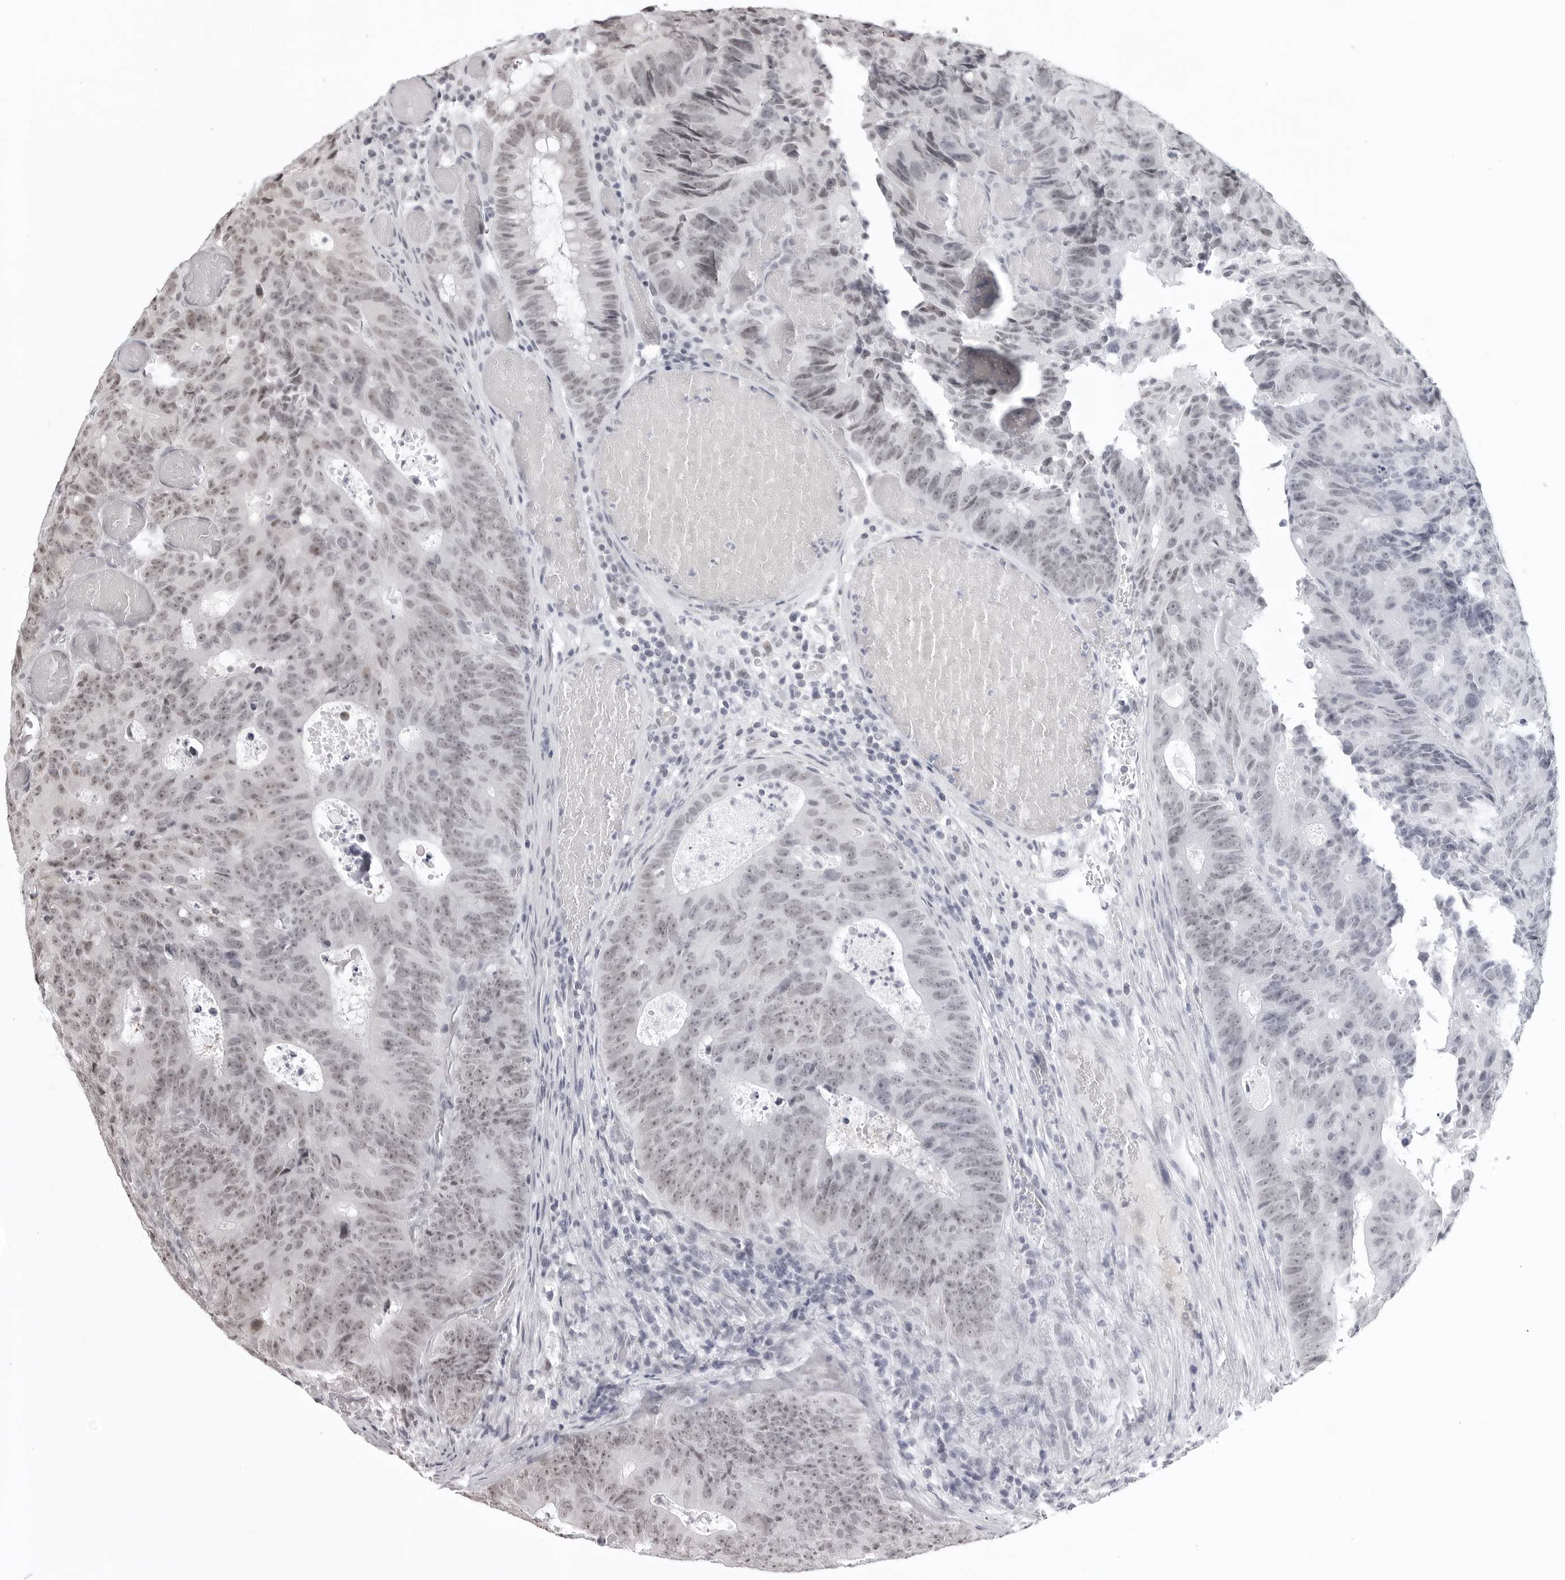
{"staining": {"intensity": "weak", "quantity": ">75%", "location": "nuclear"}, "tissue": "colorectal cancer", "cell_type": "Tumor cells", "image_type": "cancer", "snomed": [{"axis": "morphology", "description": "Adenocarcinoma, NOS"}, {"axis": "topography", "description": "Colon"}], "caption": "This micrograph reveals IHC staining of colorectal cancer, with low weak nuclear expression in approximately >75% of tumor cells.", "gene": "PHF3", "patient": {"sex": "male", "age": 87}}